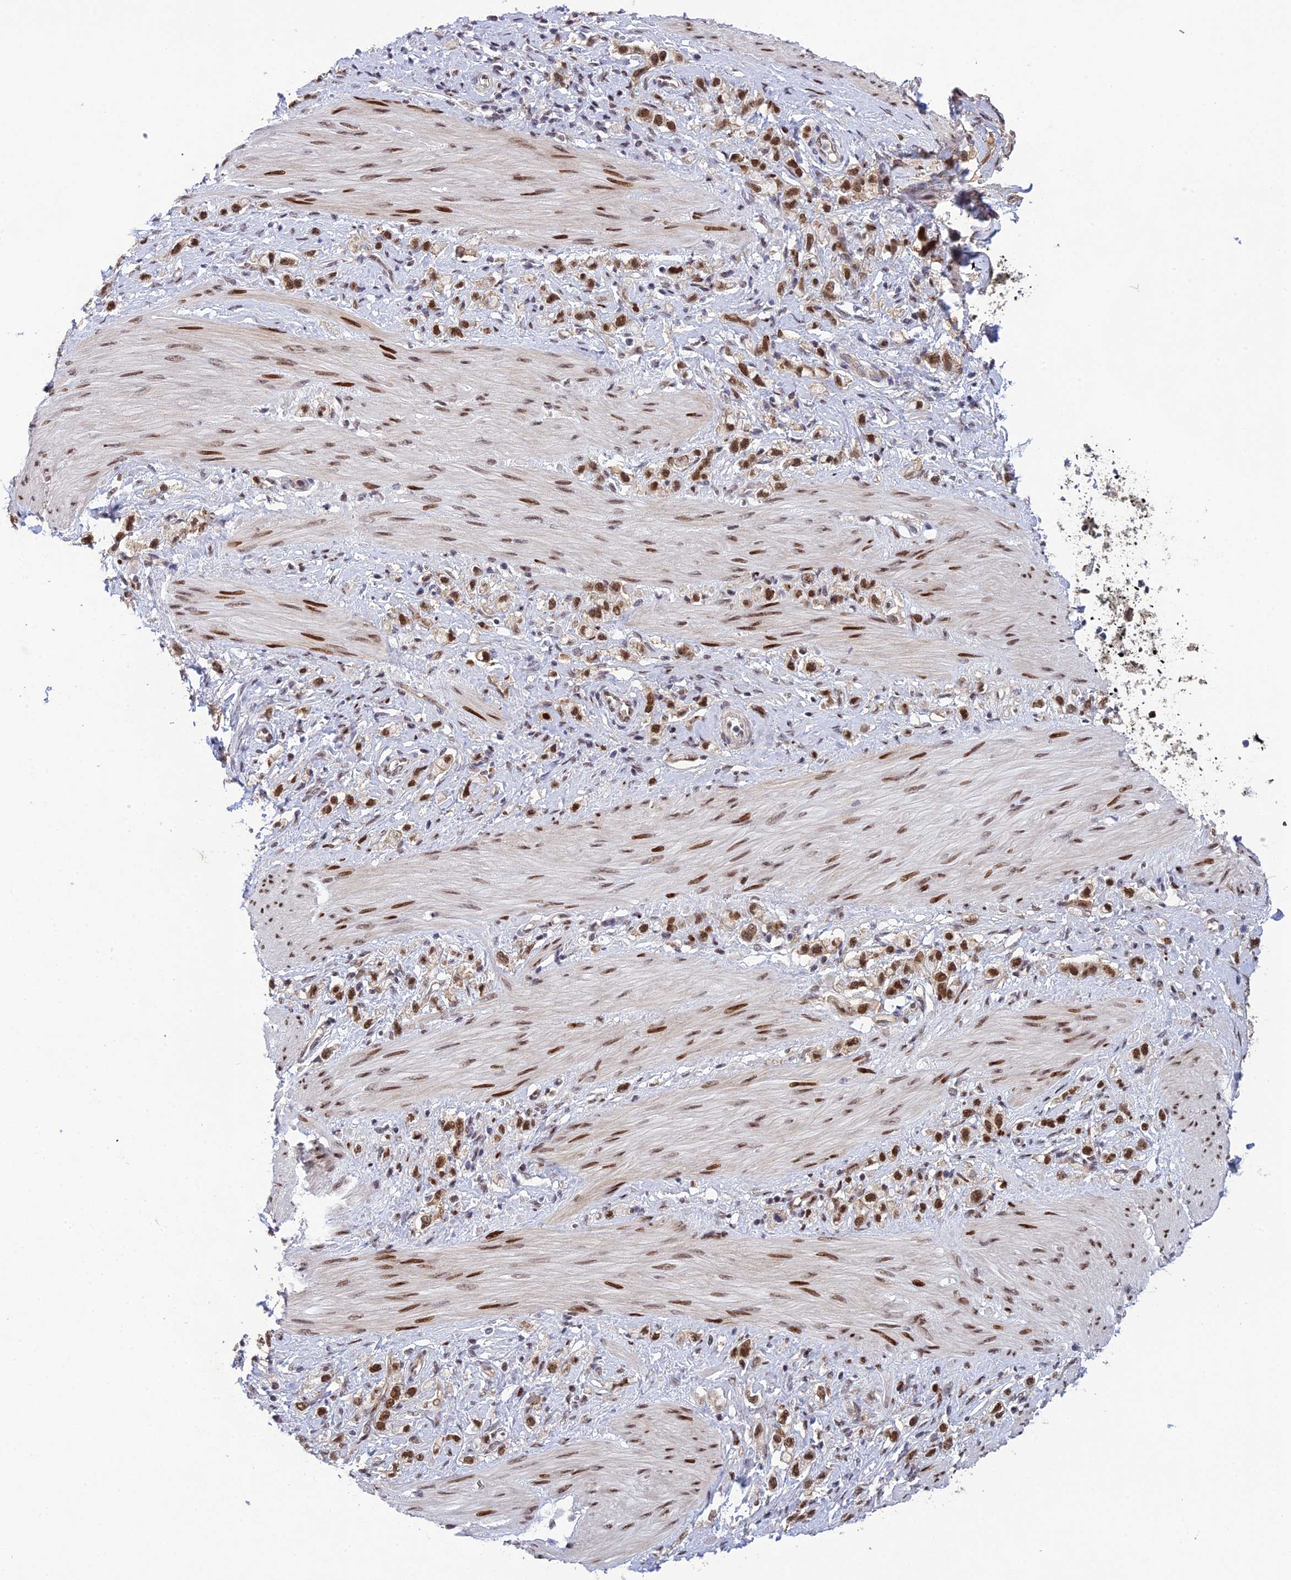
{"staining": {"intensity": "moderate", "quantity": ">75%", "location": "nuclear"}, "tissue": "stomach cancer", "cell_type": "Tumor cells", "image_type": "cancer", "snomed": [{"axis": "morphology", "description": "Adenocarcinoma, NOS"}, {"axis": "topography", "description": "Stomach"}], "caption": "This is a histology image of immunohistochemistry staining of stomach cancer (adenocarcinoma), which shows moderate positivity in the nuclear of tumor cells.", "gene": "RANBP3", "patient": {"sex": "female", "age": 65}}